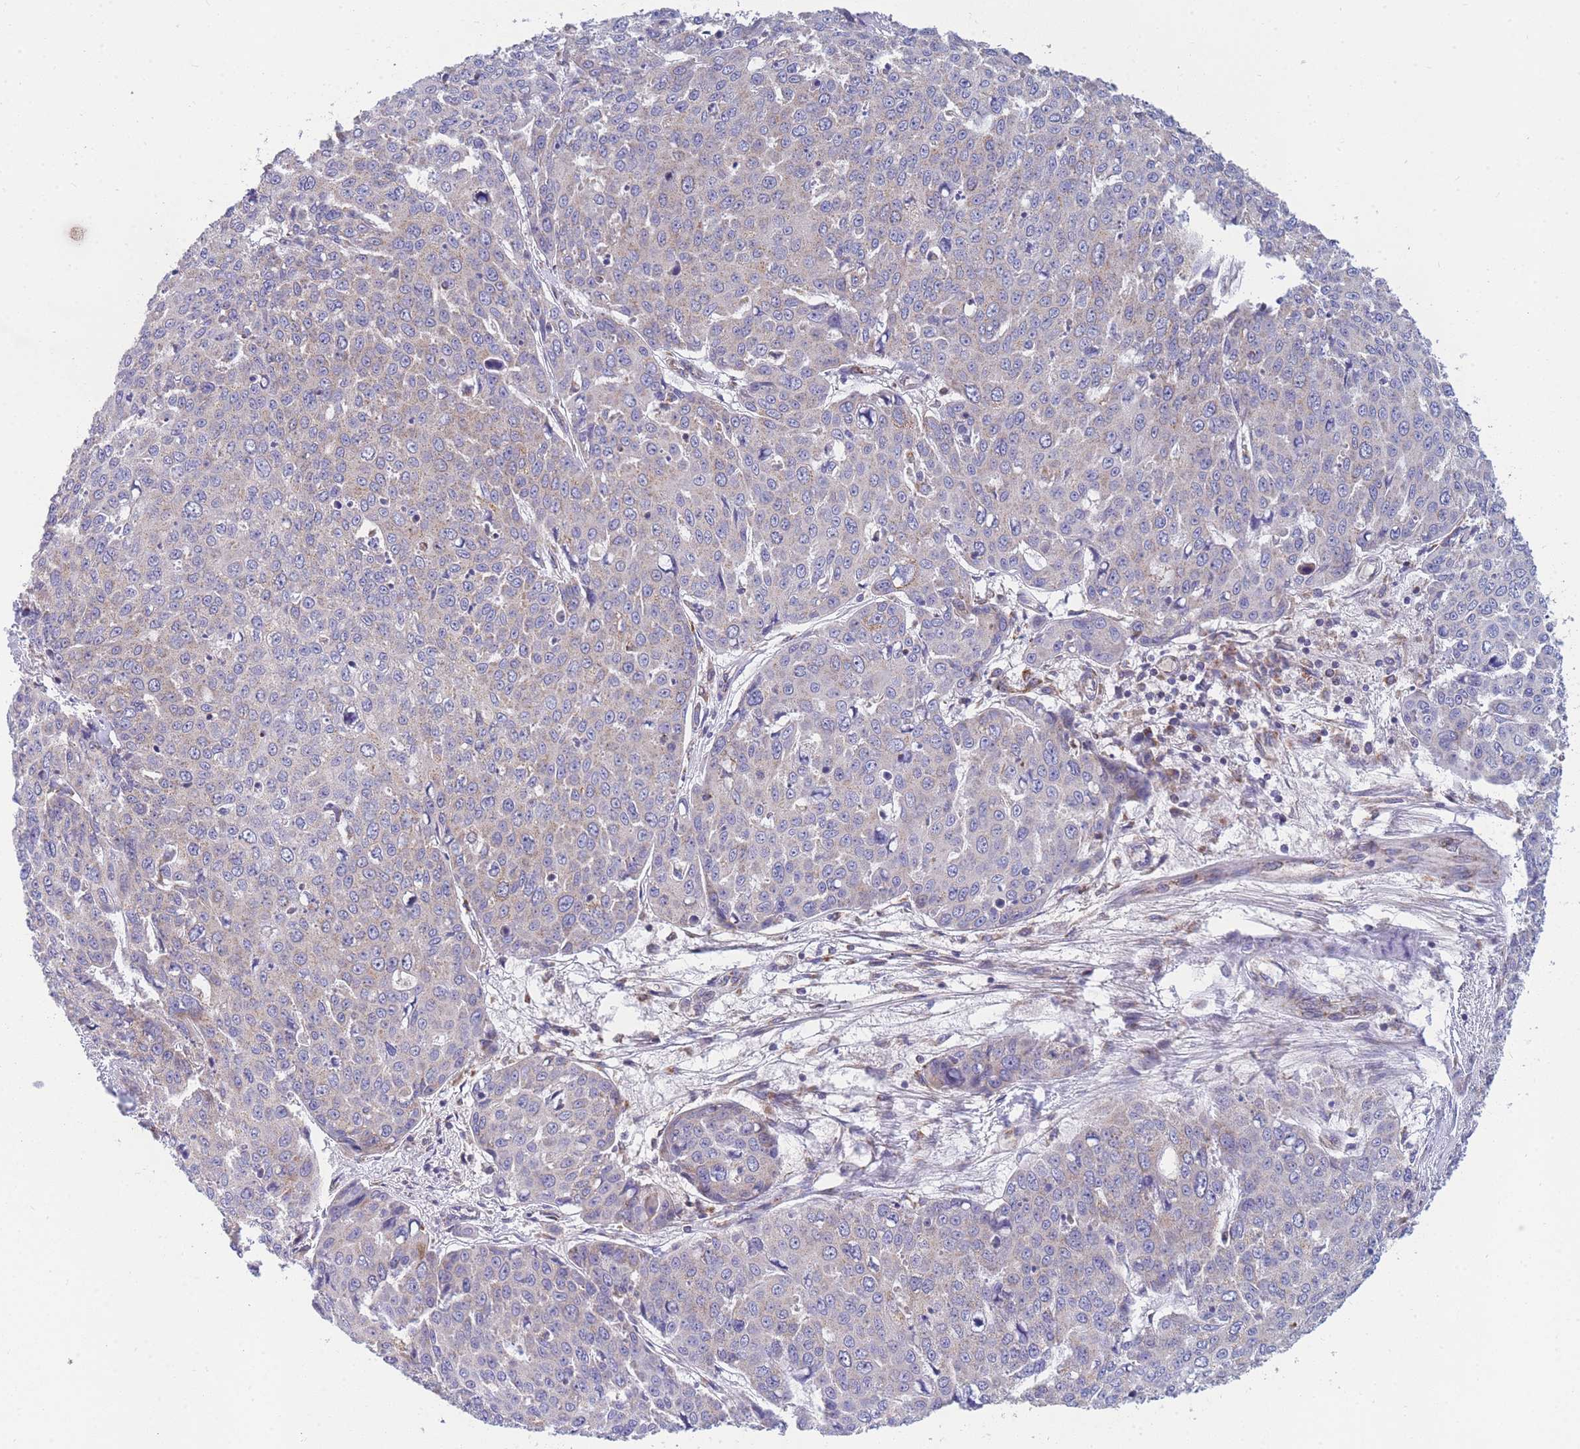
{"staining": {"intensity": "moderate", "quantity": "25%-75%", "location": "cytoplasmic/membranous"}, "tissue": "skin cancer", "cell_type": "Tumor cells", "image_type": "cancer", "snomed": [{"axis": "morphology", "description": "Squamous cell carcinoma, NOS"}, {"axis": "topography", "description": "Skin"}], "caption": "Immunohistochemical staining of squamous cell carcinoma (skin) reveals moderate cytoplasmic/membranous protein expression in about 25%-75% of tumor cells.", "gene": "MRPS11", "patient": {"sex": "male", "age": 71}}